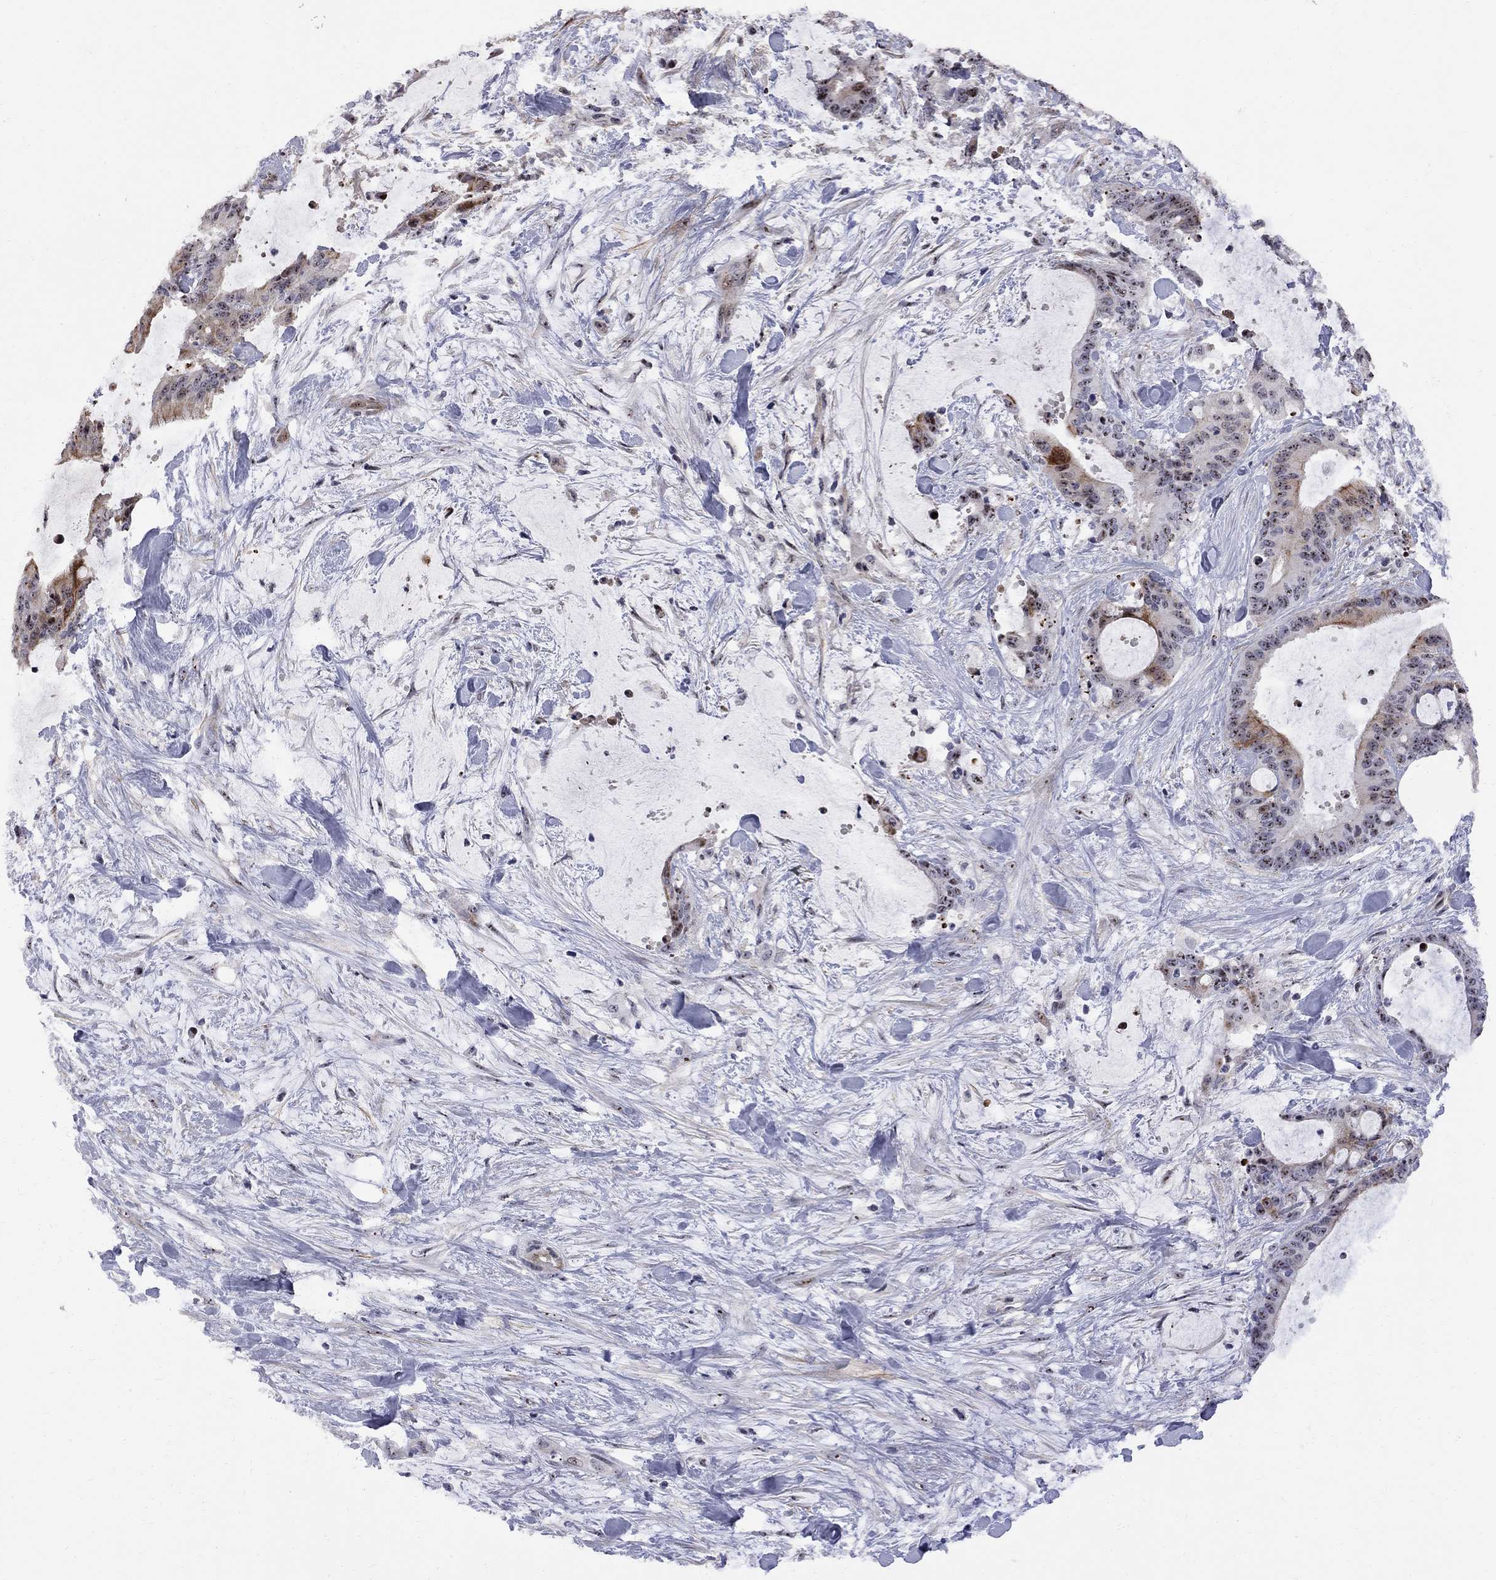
{"staining": {"intensity": "moderate", "quantity": "<25%", "location": "cytoplasmic/membranous"}, "tissue": "liver cancer", "cell_type": "Tumor cells", "image_type": "cancer", "snomed": [{"axis": "morphology", "description": "Cholangiocarcinoma"}, {"axis": "topography", "description": "Liver"}], "caption": "The immunohistochemical stain highlights moderate cytoplasmic/membranous expression in tumor cells of liver cancer (cholangiocarcinoma) tissue.", "gene": "DHX33", "patient": {"sex": "female", "age": 73}}